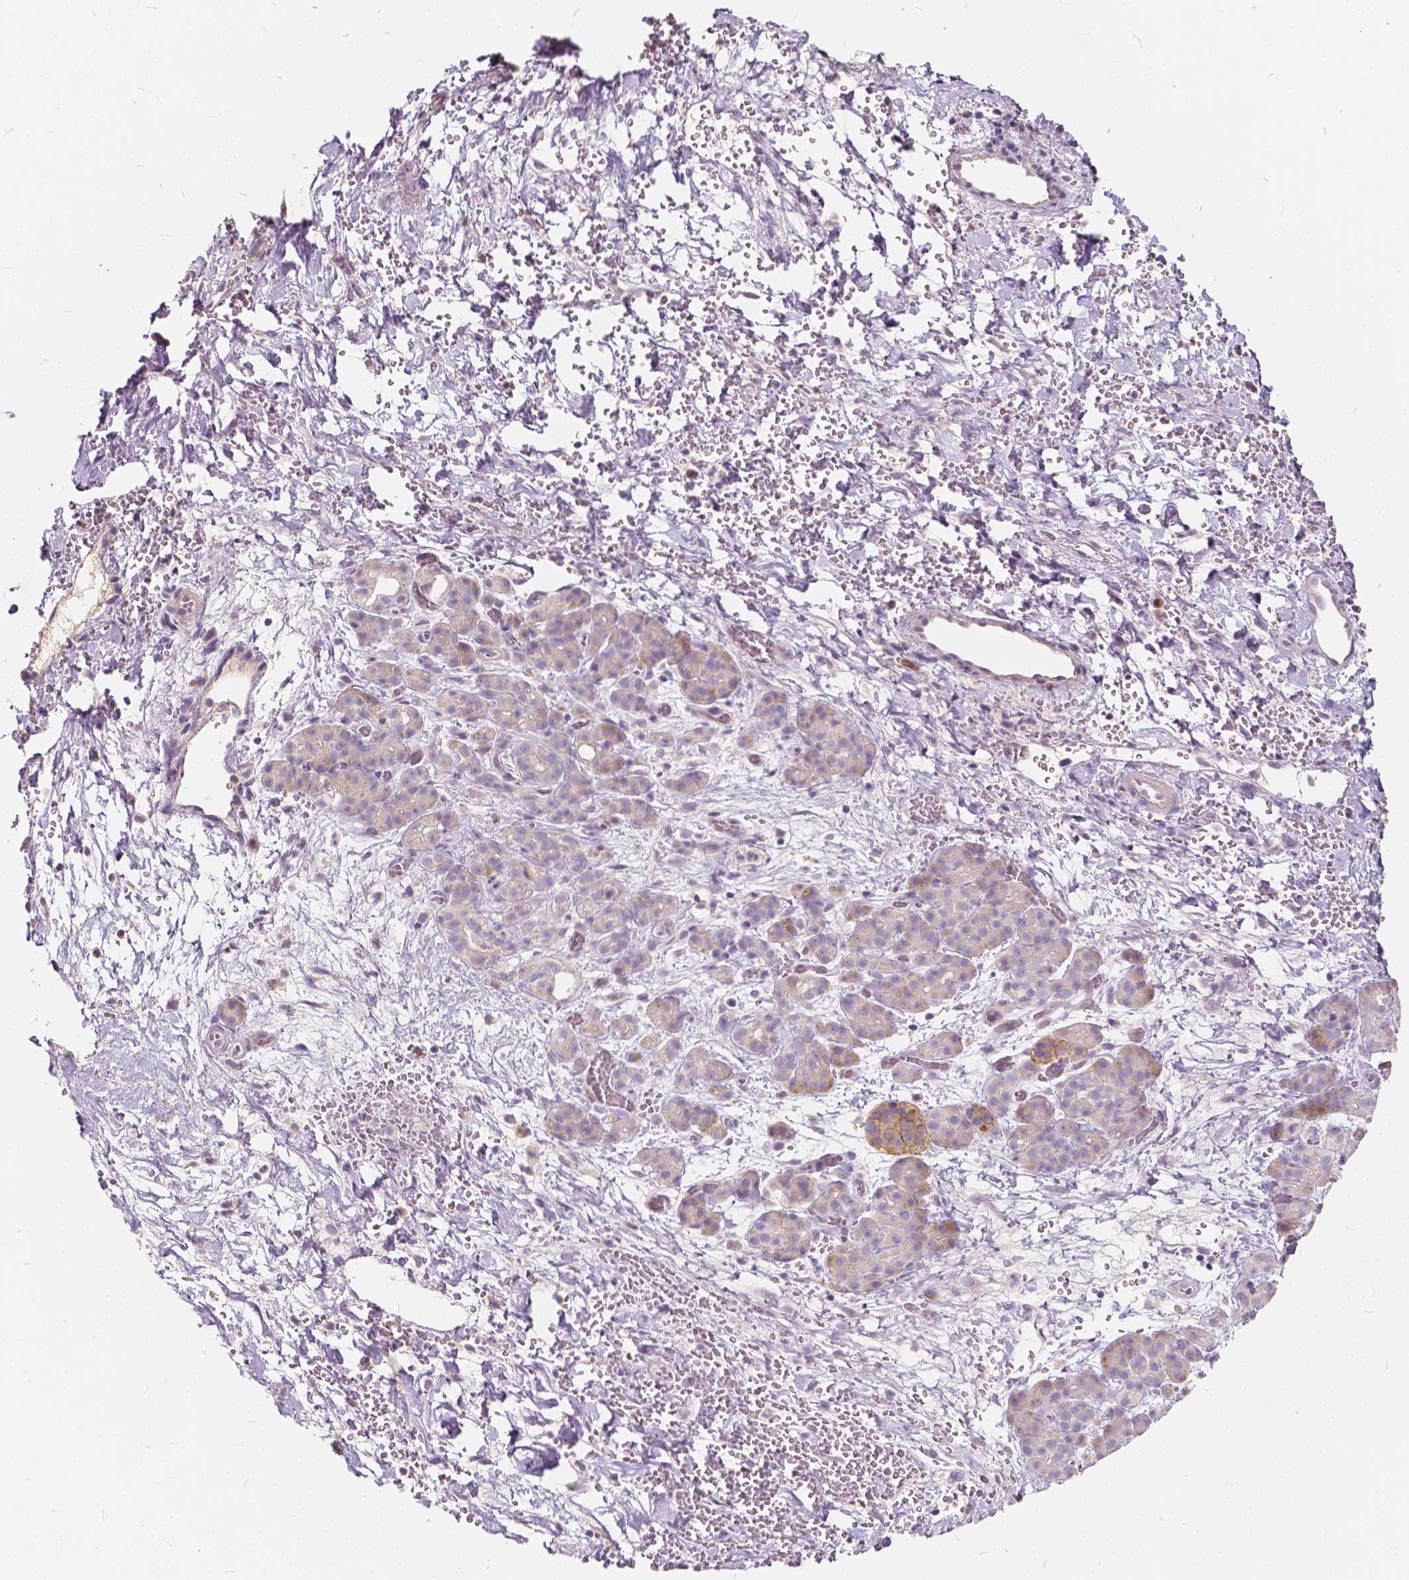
{"staining": {"intensity": "weak", "quantity": "25%-75%", "location": "cytoplasmic/membranous"}, "tissue": "pancreatic cancer", "cell_type": "Tumor cells", "image_type": "cancer", "snomed": [{"axis": "morphology", "description": "Adenocarcinoma, NOS"}, {"axis": "topography", "description": "Pancreas"}], "caption": "Pancreatic adenocarcinoma stained for a protein (brown) displays weak cytoplasmic/membranous positive expression in approximately 25%-75% of tumor cells.", "gene": "SLC7A8", "patient": {"sex": "male", "age": 44}}